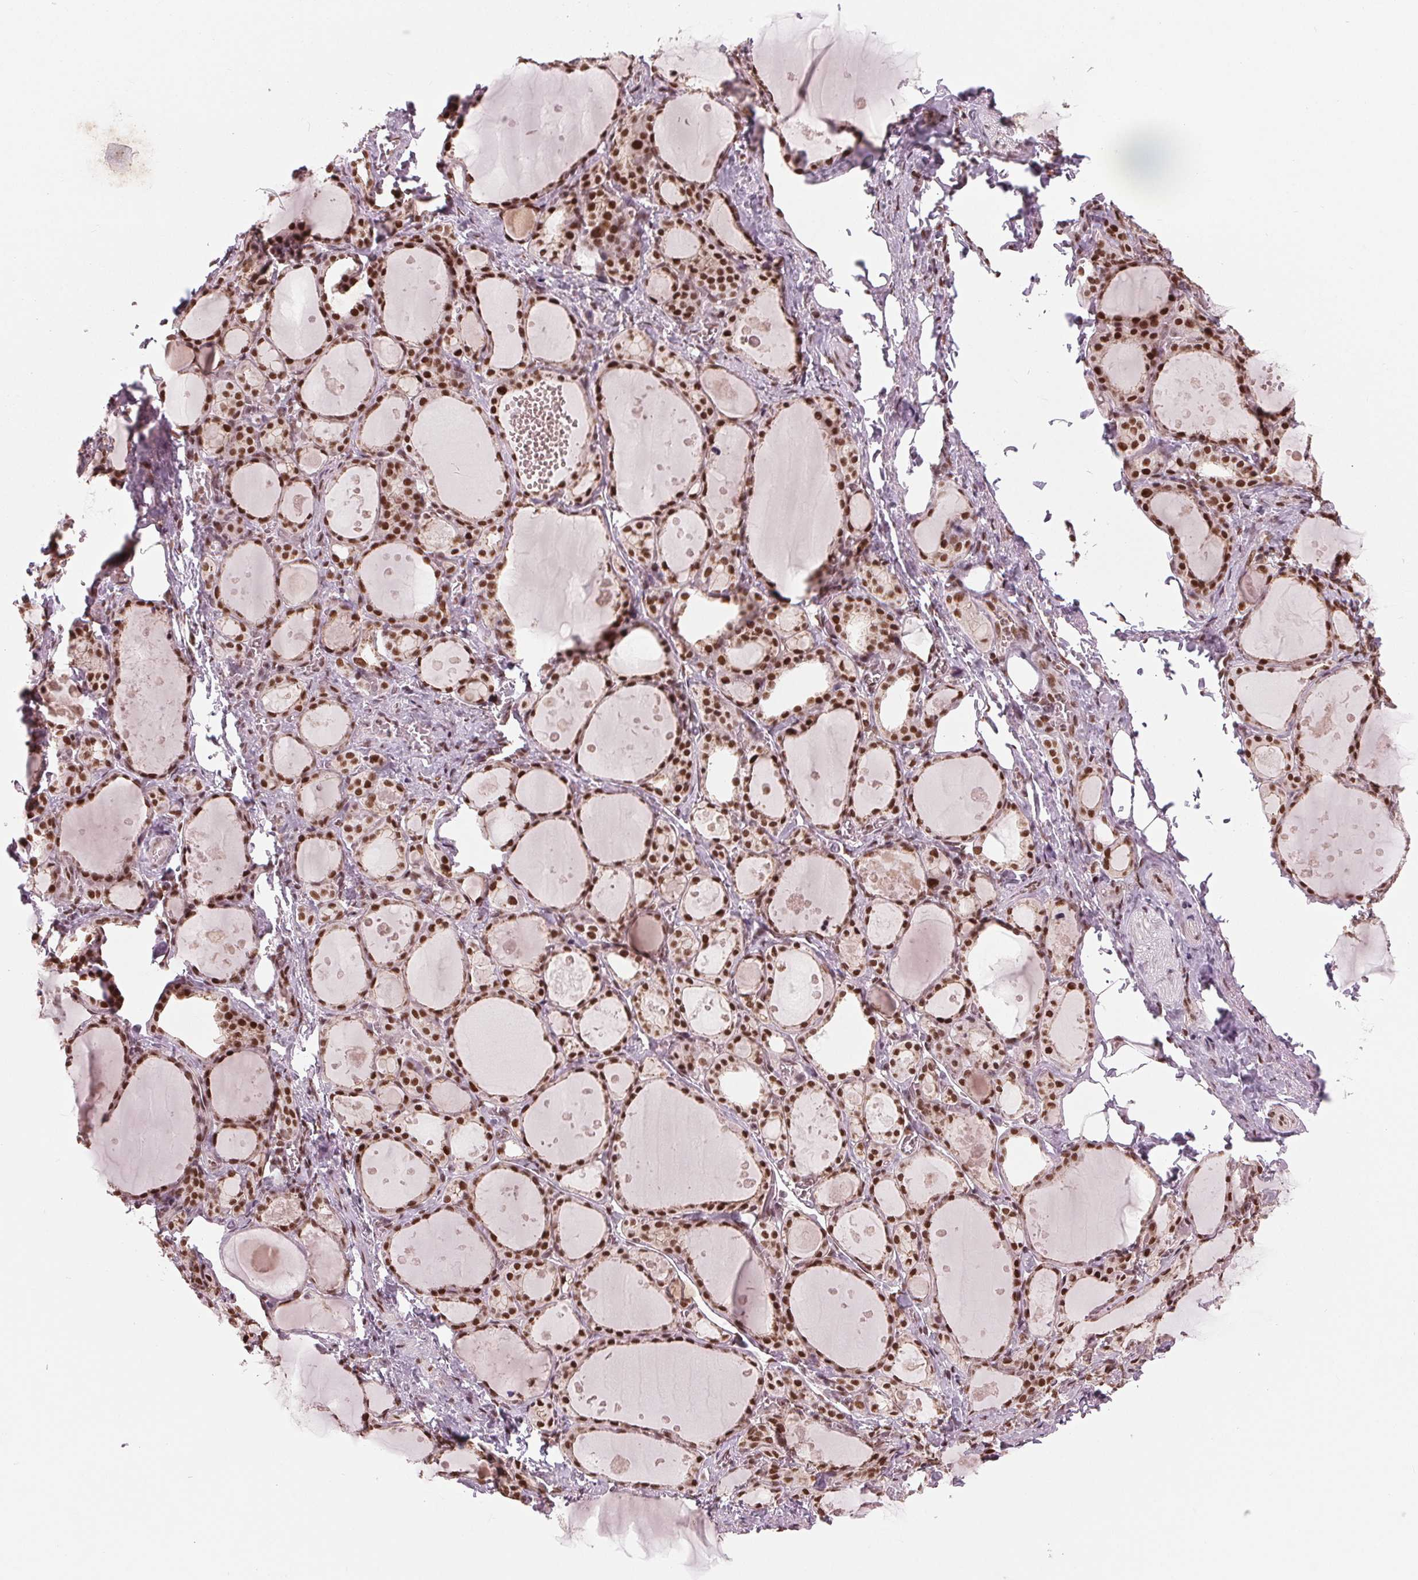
{"staining": {"intensity": "strong", "quantity": ">75%", "location": "nuclear"}, "tissue": "thyroid gland", "cell_type": "Glandular cells", "image_type": "normal", "snomed": [{"axis": "morphology", "description": "Normal tissue, NOS"}, {"axis": "topography", "description": "Thyroid gland"}], "caption": "Immunohistochemical staining of unremarkable thyroid gland shows strong nuclear protein staining in approximately >75% of glandular cells.", "gene": "LSM2", "patient": {"sex": "male", "age": 68}}